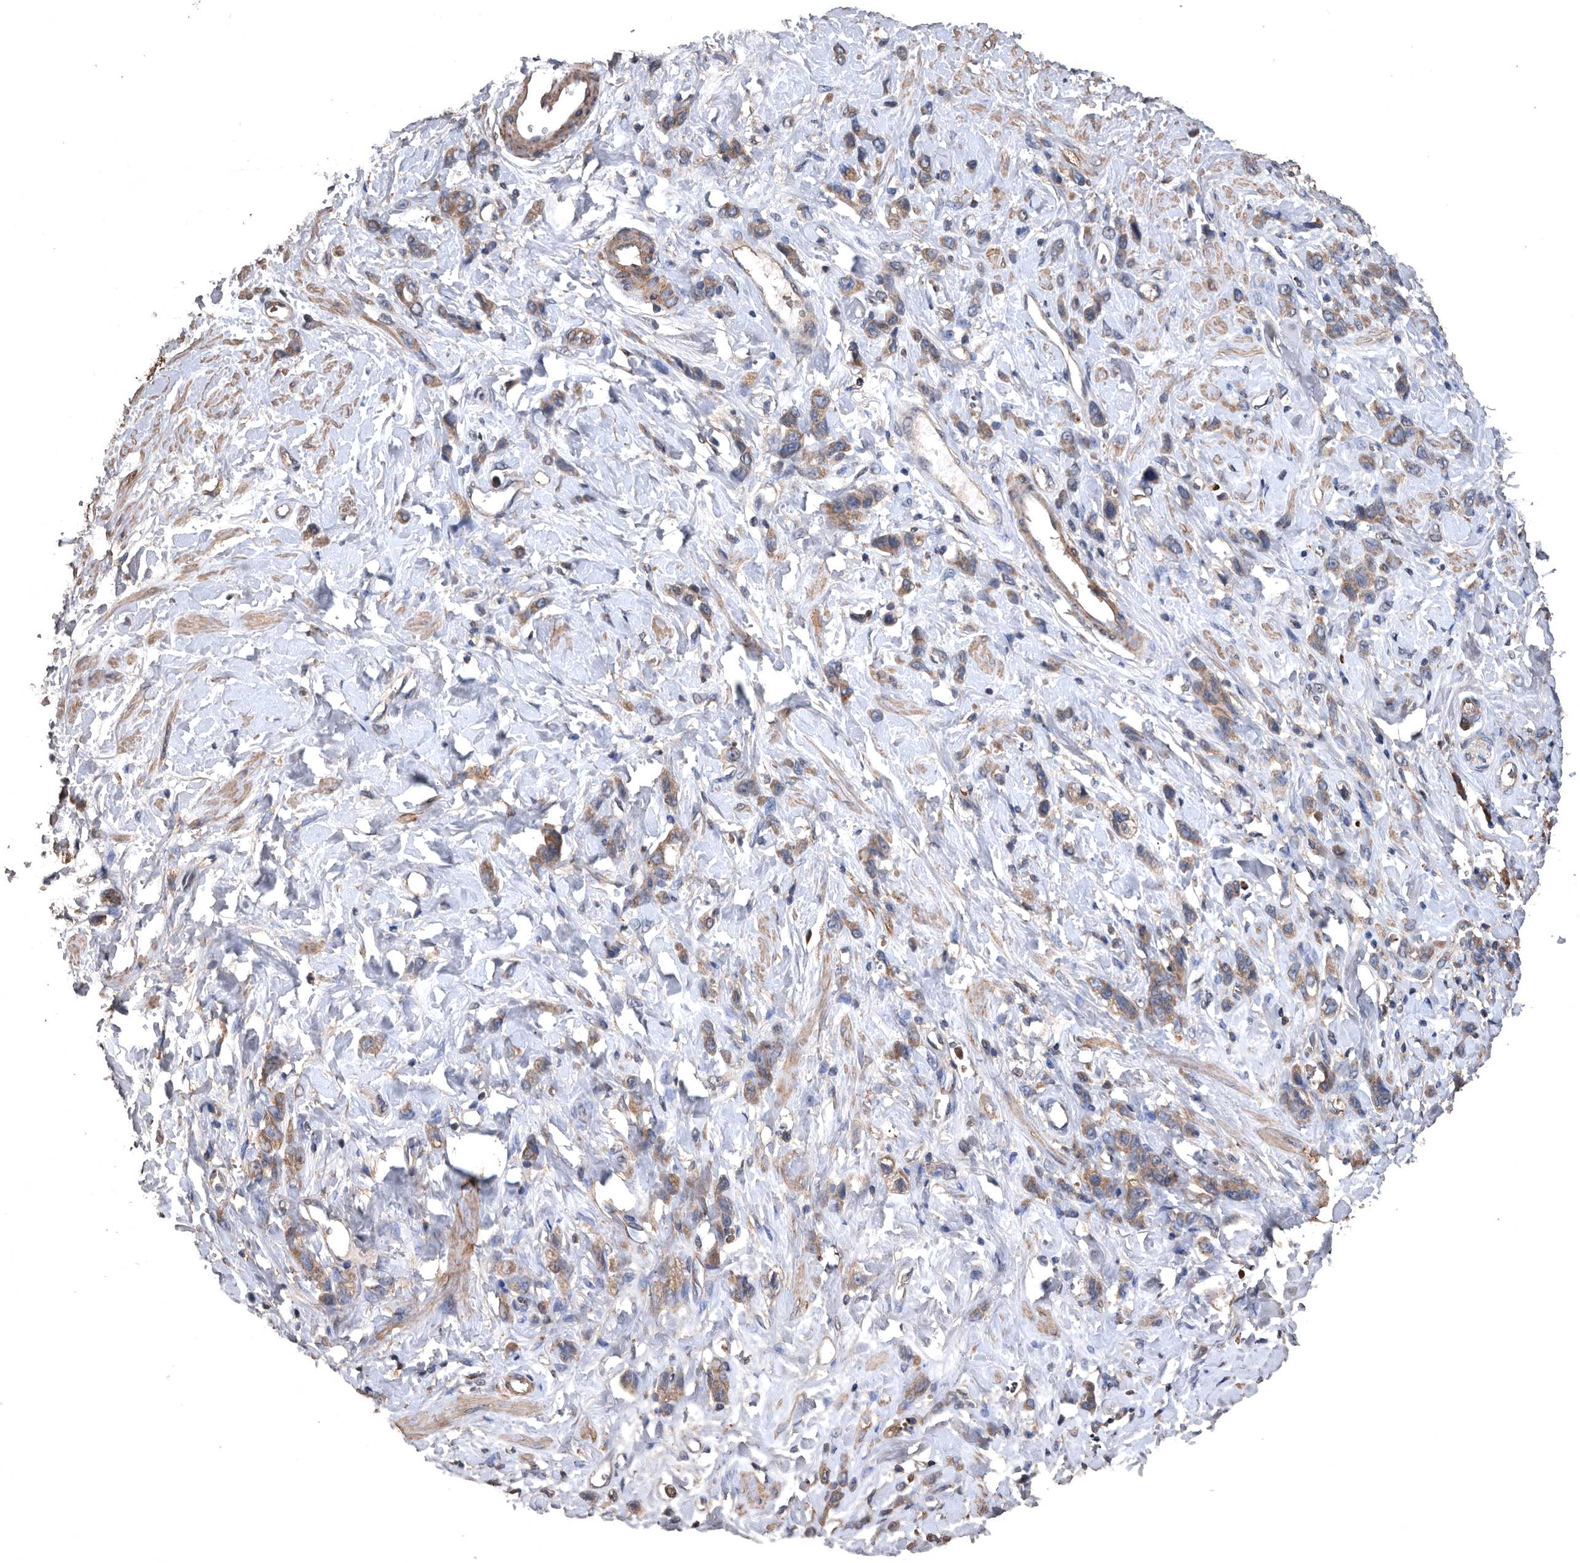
{"staining": {"intensity": "moderate", "quantity": "25%-75%", "location": "cytoplasmic/membranous"}, "tissue": "stomach cancer", "cell_type": "Tumor cells", "image_type": "cancer", "snomed": [{"axis": "morphology", "description": "Normal tissue, NOS"}, {"axis": "morphology", "description": "Adenocarcinoma, NOS"}, {"axis": "topography", "description": "Stomach"}], "caption": "IHC histopathology image of human stomach adenocarcinoma stained for a protein (brown), which demonstrates medium levels of moderate cytoplasmic/membranous expression in approximately 25%-75% of tumor cells.", "gene": "NRBP1", "patient": {"sex": "male", "age": 82}}